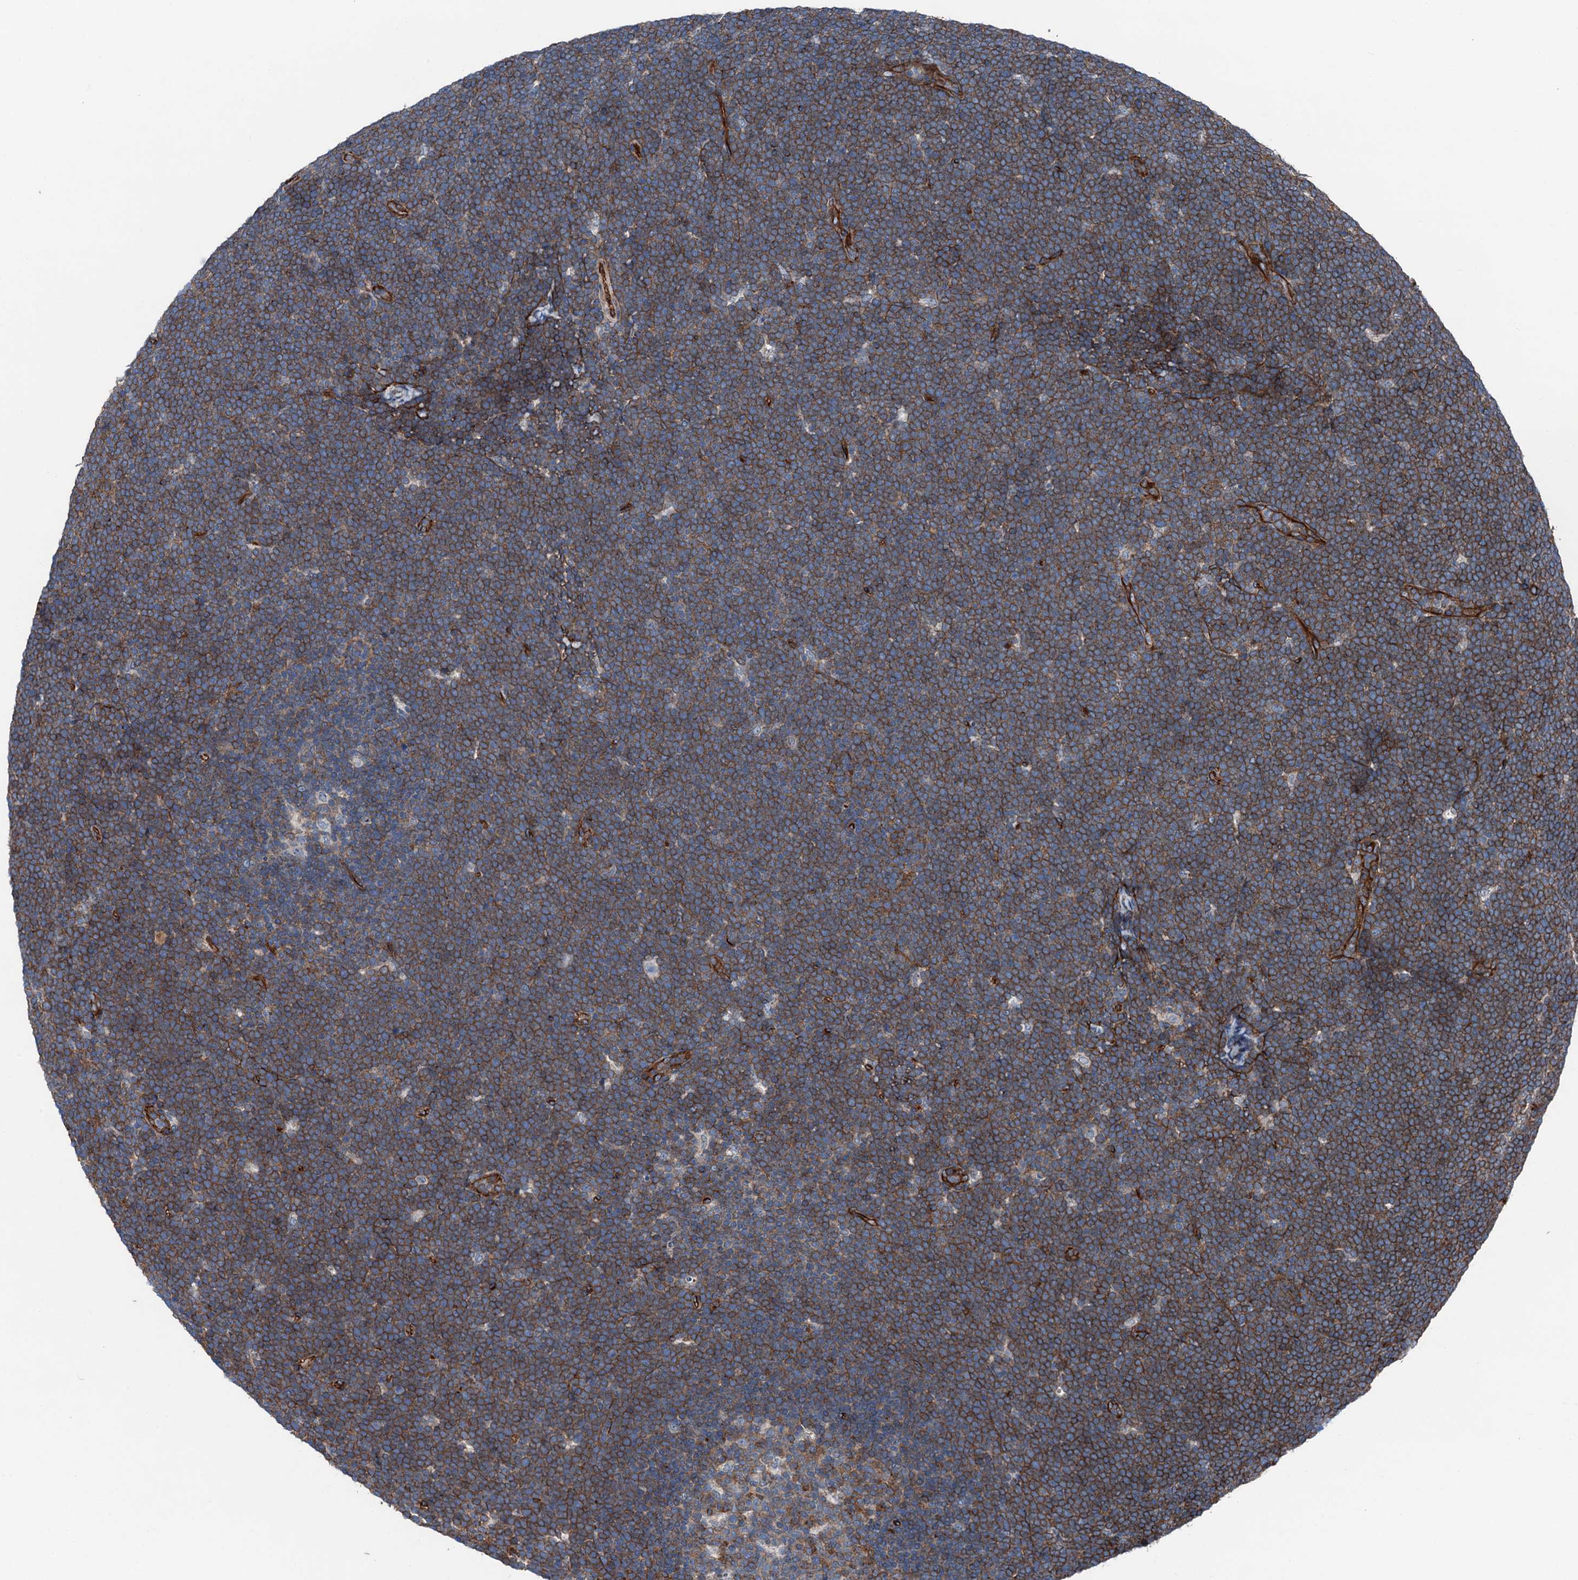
{"staining": {"intensity": "moderate", "quantity": ">75%", "location": "cytoplasmic/membranous"}, "tissue": "lymphoma", "cell_type": "Tumor cells", "image_type": "cancer", "snomed": [{"axis": "morphology", "description": "Malignant lymphoma, non-Hodgkin's type, High grade"}, {"axis": "topography", "description": "Lymph node"}], "caption": "Protein positivity by IHC demonstrates moderate cytoplasmic/membranous positivity in about >75% of tumor cells in malignant lymphoma, non-Hodgkin's type (high-grade). Ihc stains the protein in brown and the nuclei are stained blue.", "gene": "NMRAL1", "patient": {"sex": "male", "age": 13}}